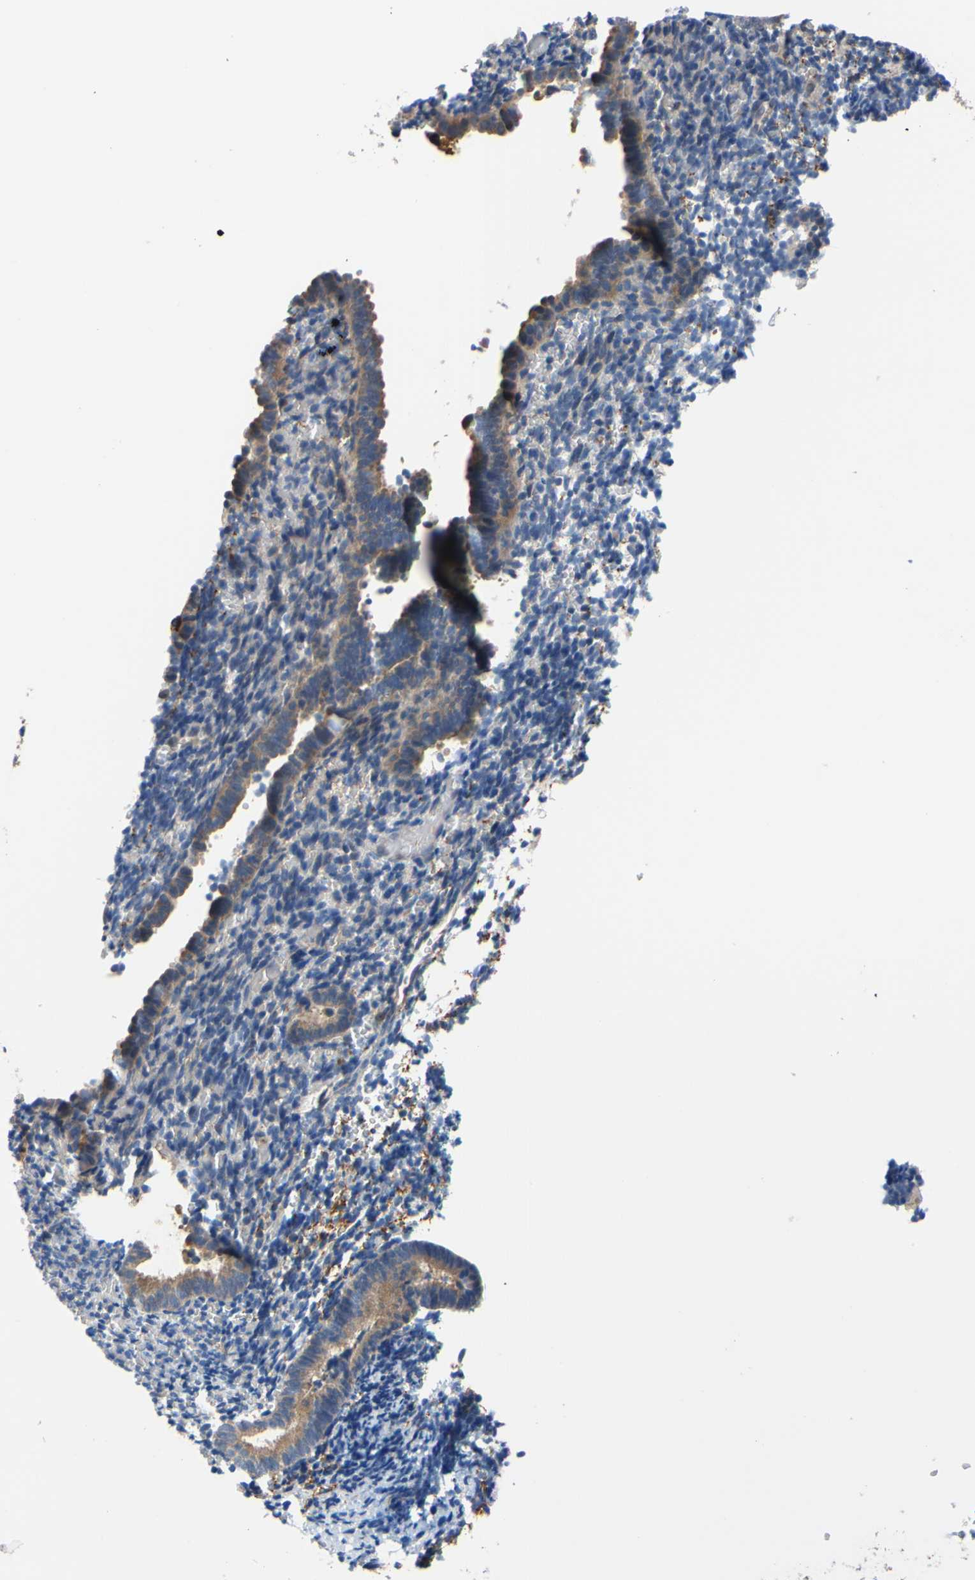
{"staining": {"intensity": "negative", "quantity": "none", "location": "none"}, "tissue": "endometrium", "cell_type": "Cells in endometrial stroma", "image_type": "normal", "snomed": [{"axis": "morphology", "description": "Normal tissue, NOS"}, {"axis": "topography", "description": "Endometrium"}], "caption": "An immunohistochemistry (IHC) histopathology image of unremarkable endometrium is shown. There is no staining in cells in endometrial stroma of endometrium.", "gene": "RARS1", "patient": {"sex": "female", "age": 51}}